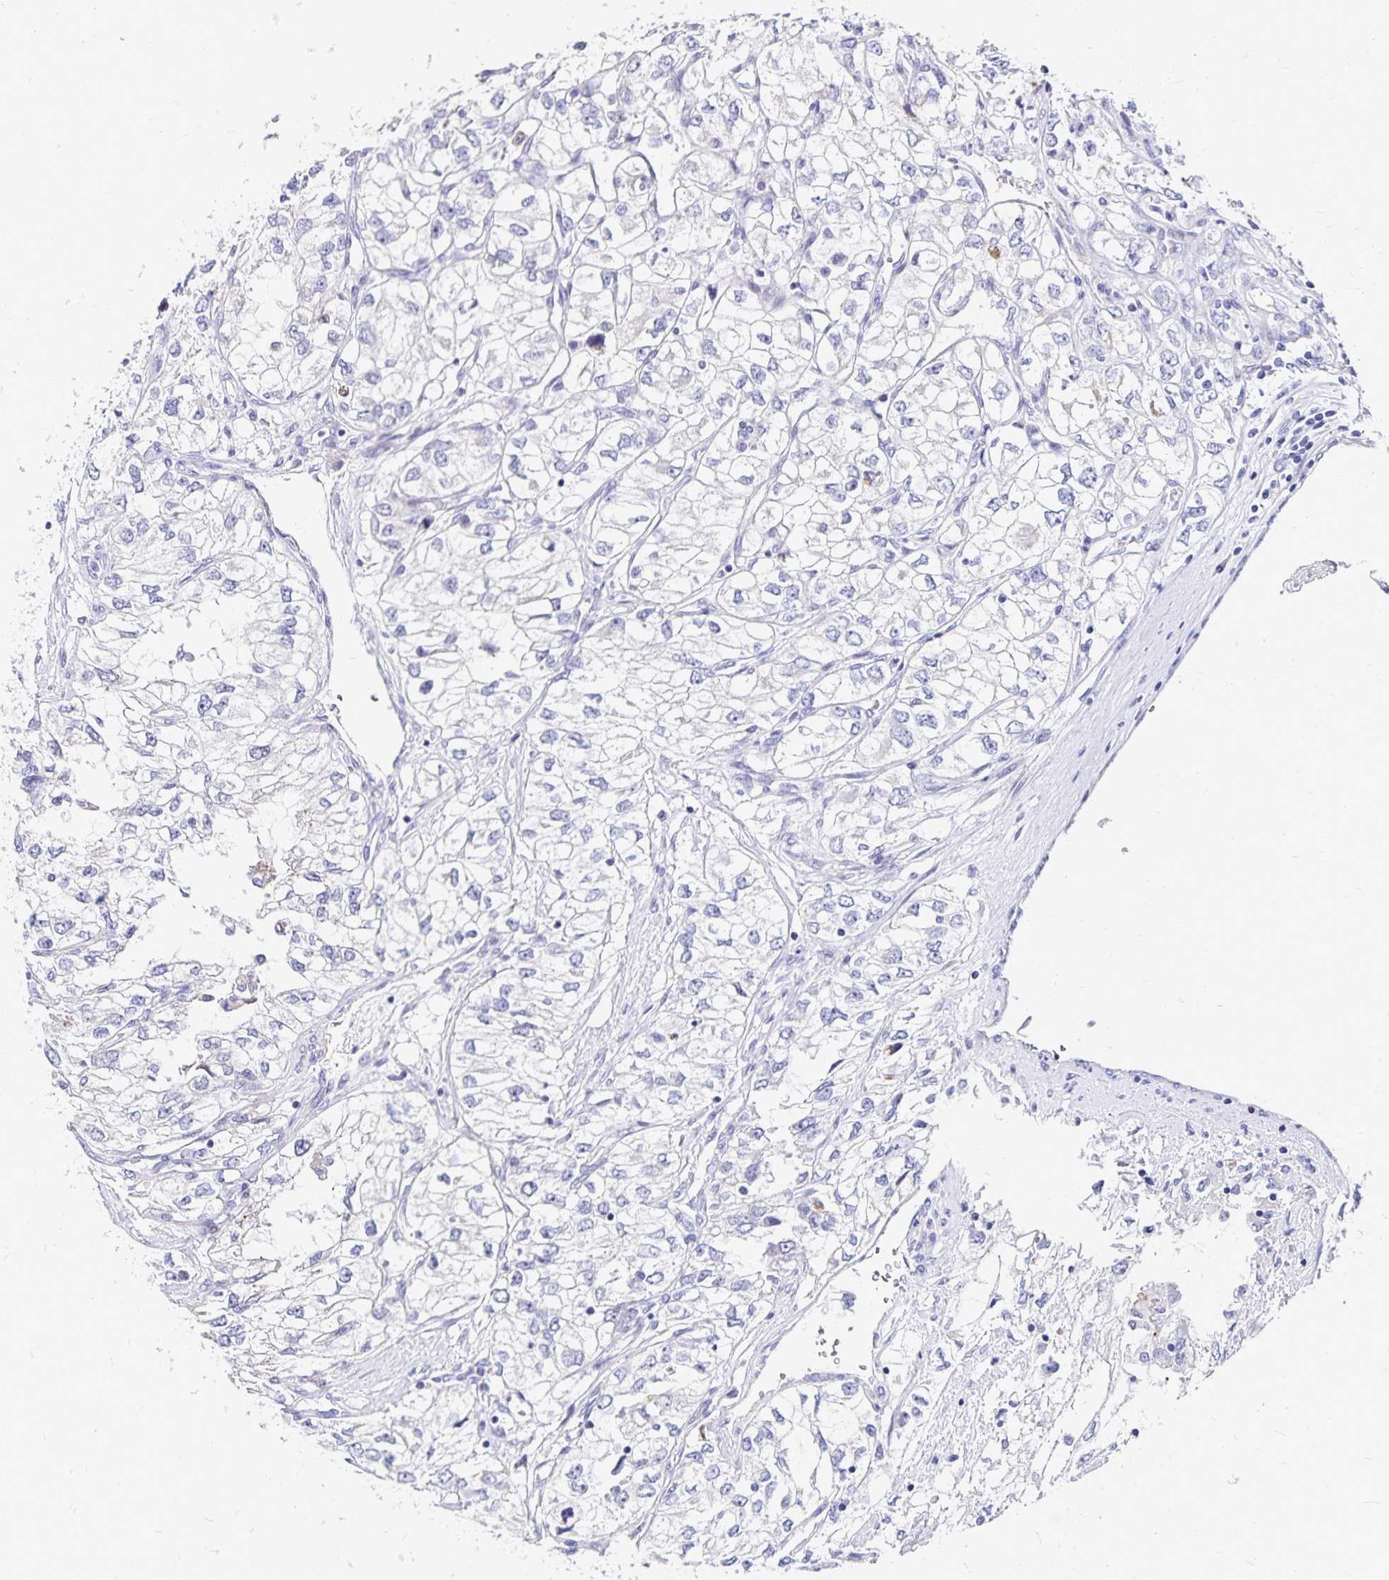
{"staining": {"intensity": "negative", "quantity": "none", "location": "none"}, "tissue": "renal cancer", "cell_type": "Tumor cells", "image_type": "cancer", "snomed": [{"axis": "morphology", "description": "Adenocarcinoma, NOS"}, {"axis": "topography", "description": "Kidney"}], "caption": "Immunohistochemistry image of neoplastic tissue: renal cancer (adenocarcinoma) stained with DAB (3,3'-diaminobenzidine) exhibits no significant protein positivity in tumor cells.", "gene": "NECAP1", "patient": {"sex": "female", "age": 59}}